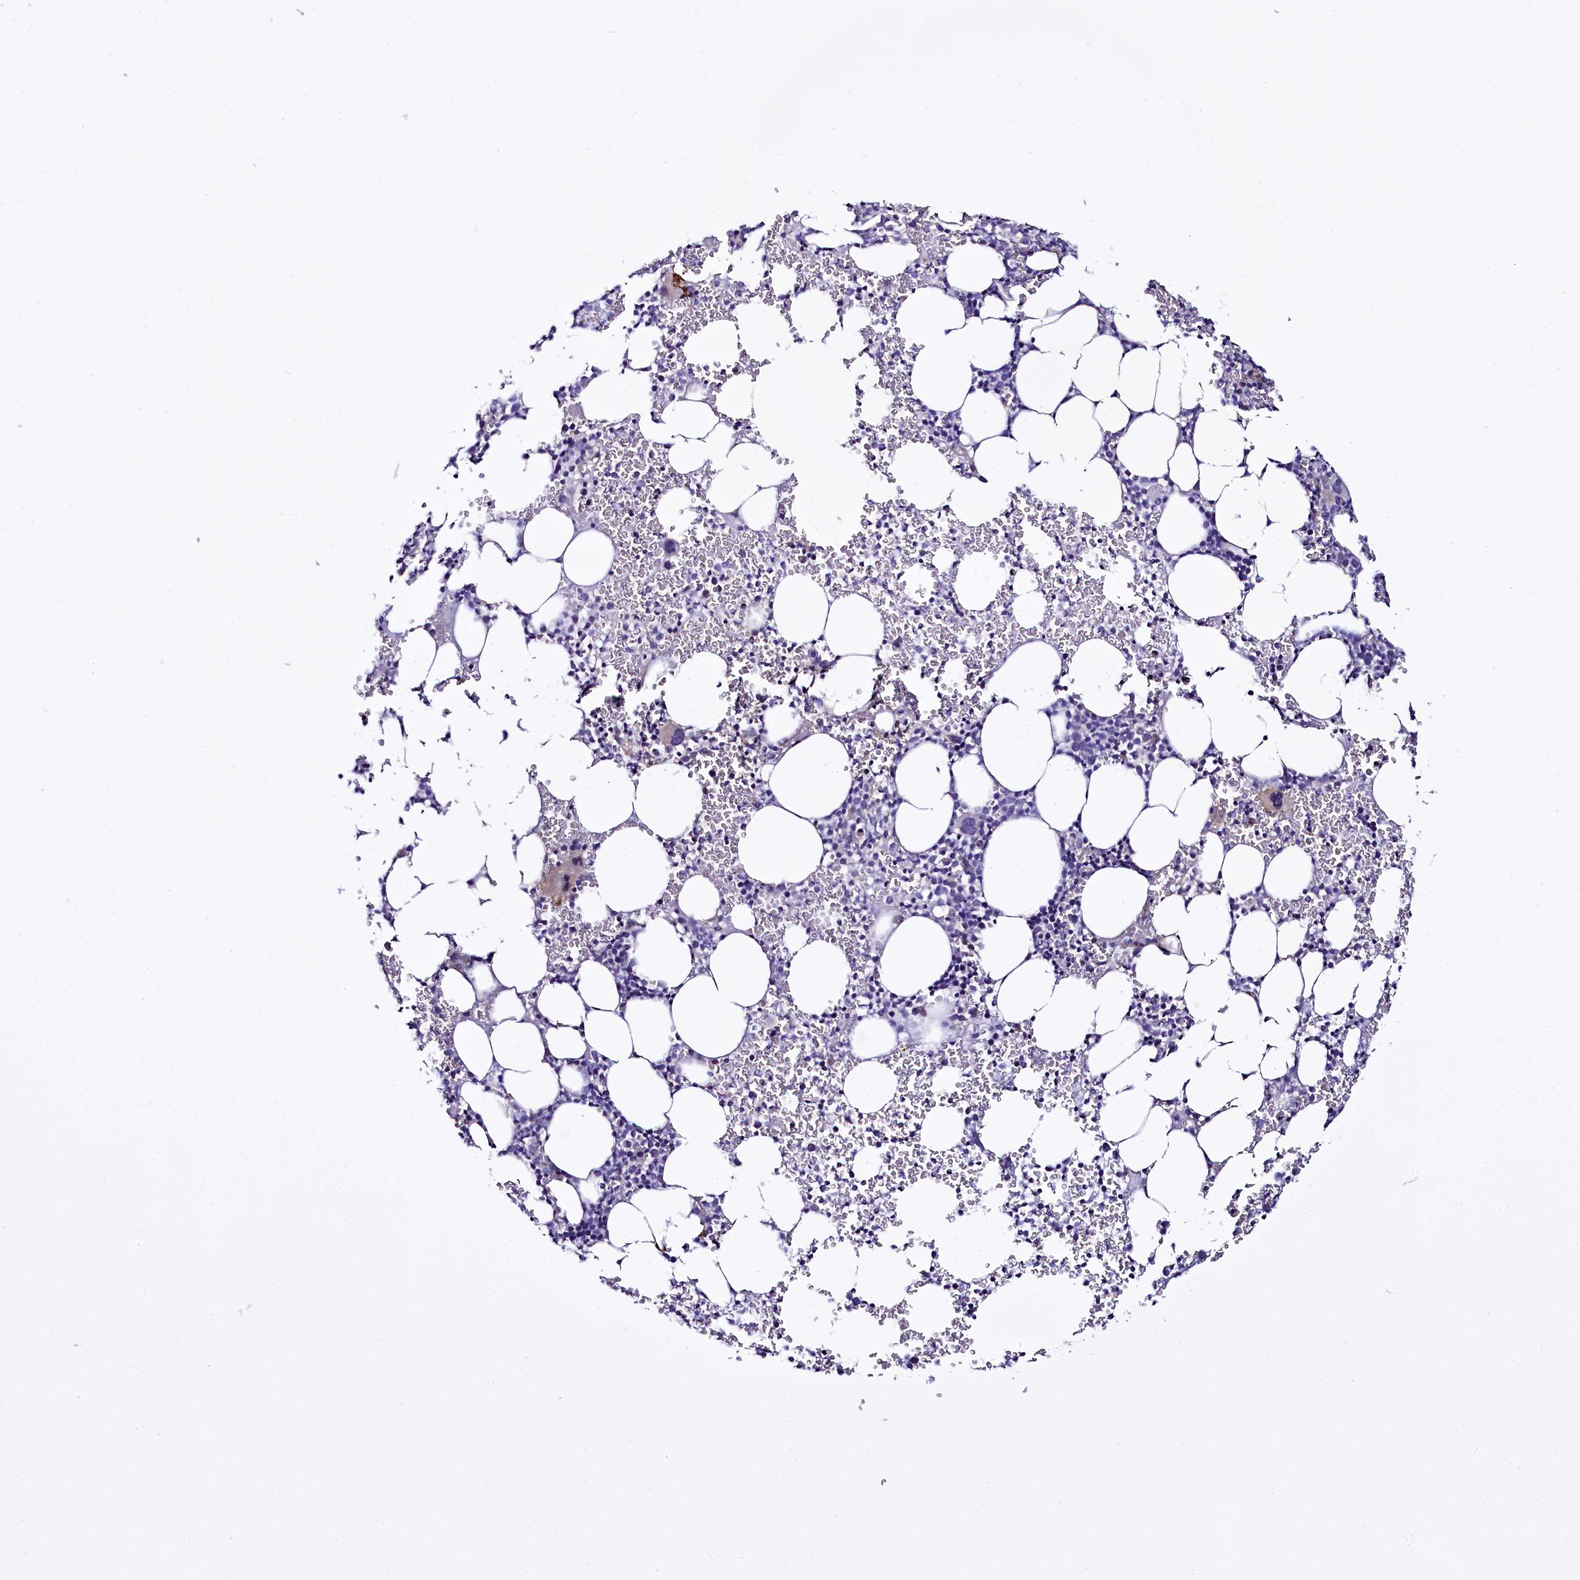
{"staining": {"intensity": "negative", "quantity": "none", "location": "none"}, "tissue": "bone marrow", "cell_type": "Hematopoietic cells", "image_type": "normal", "snomed": [{"axis": "morphology", "description": "Normal tissue, NOS"}, {"axis": "topography", "description": "Bone marrow"}], "caption": "DAB immunohistochemical staining of normal bone marrow exhibits no significant staining in hematopoietic cells. The staining was performed using DAB (3,3'-diaminobenzidine) to visualize the protein expression in brown, while the nuclei were stained in blue with hematoxylin (Magnification: 20x).", "gene": "STXBP1", "patient": {"sex": "female", "age": 78}}